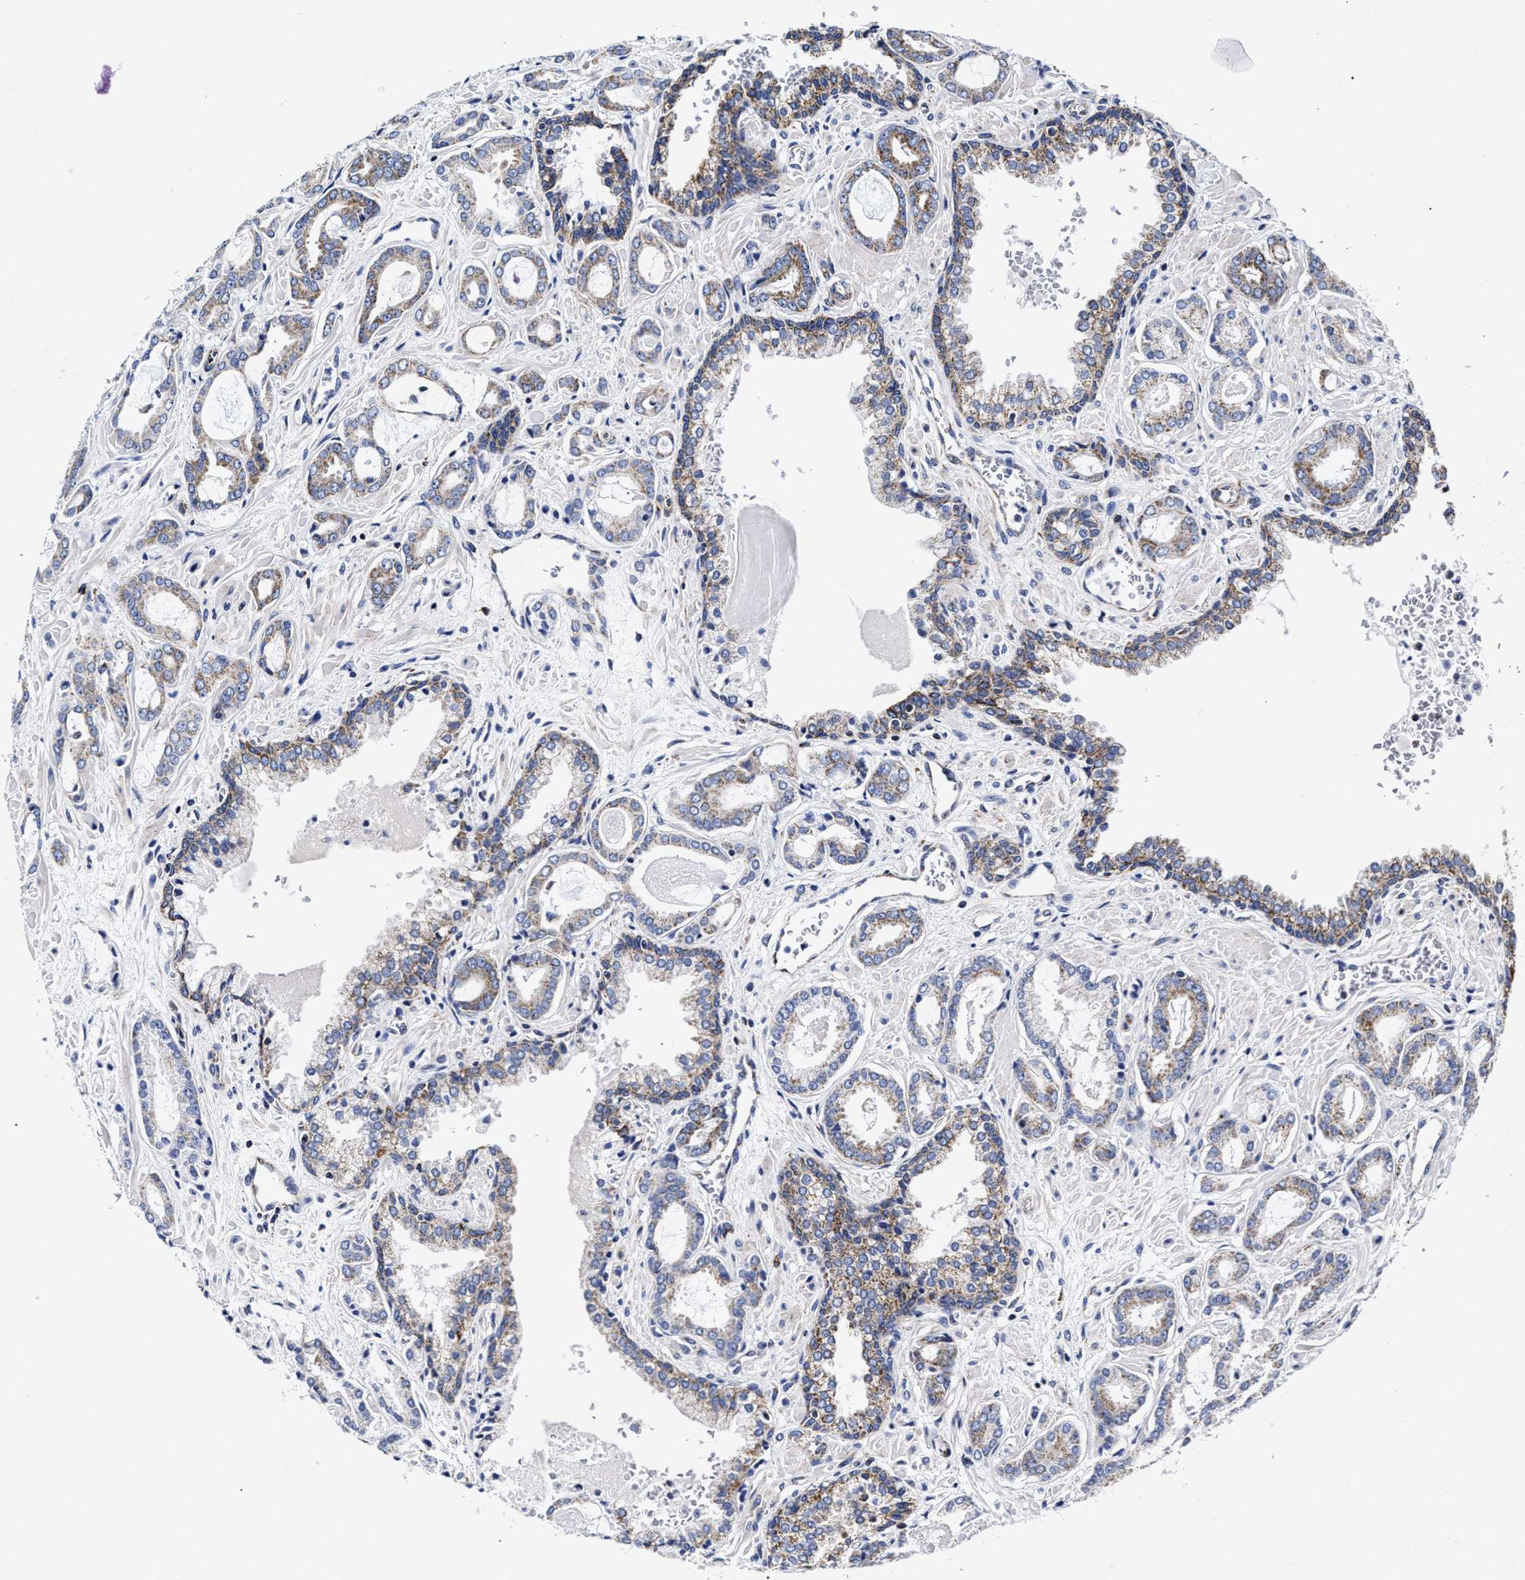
{"staining": {"intensity": "moderate", "quantity": "25%-75%", "location": "cytoplasmic/membranous"}, "tissue": "prostate cancer", "cell_type": "Tumor cells", "image_type": "cancer", "snomed": [{"axis": "morphology", "description": "Adenocarcinoma, Low grade"}, {"axis": "topography", "description": "Prostate"}], "caption": "Protein staining exhibits moderate cytoplasmic/membranous expression in approximately 25%-75% of tumor cells in prostate cancer.", "gene": "HINT2", "patient": {"sex": "male", "age": 53}}